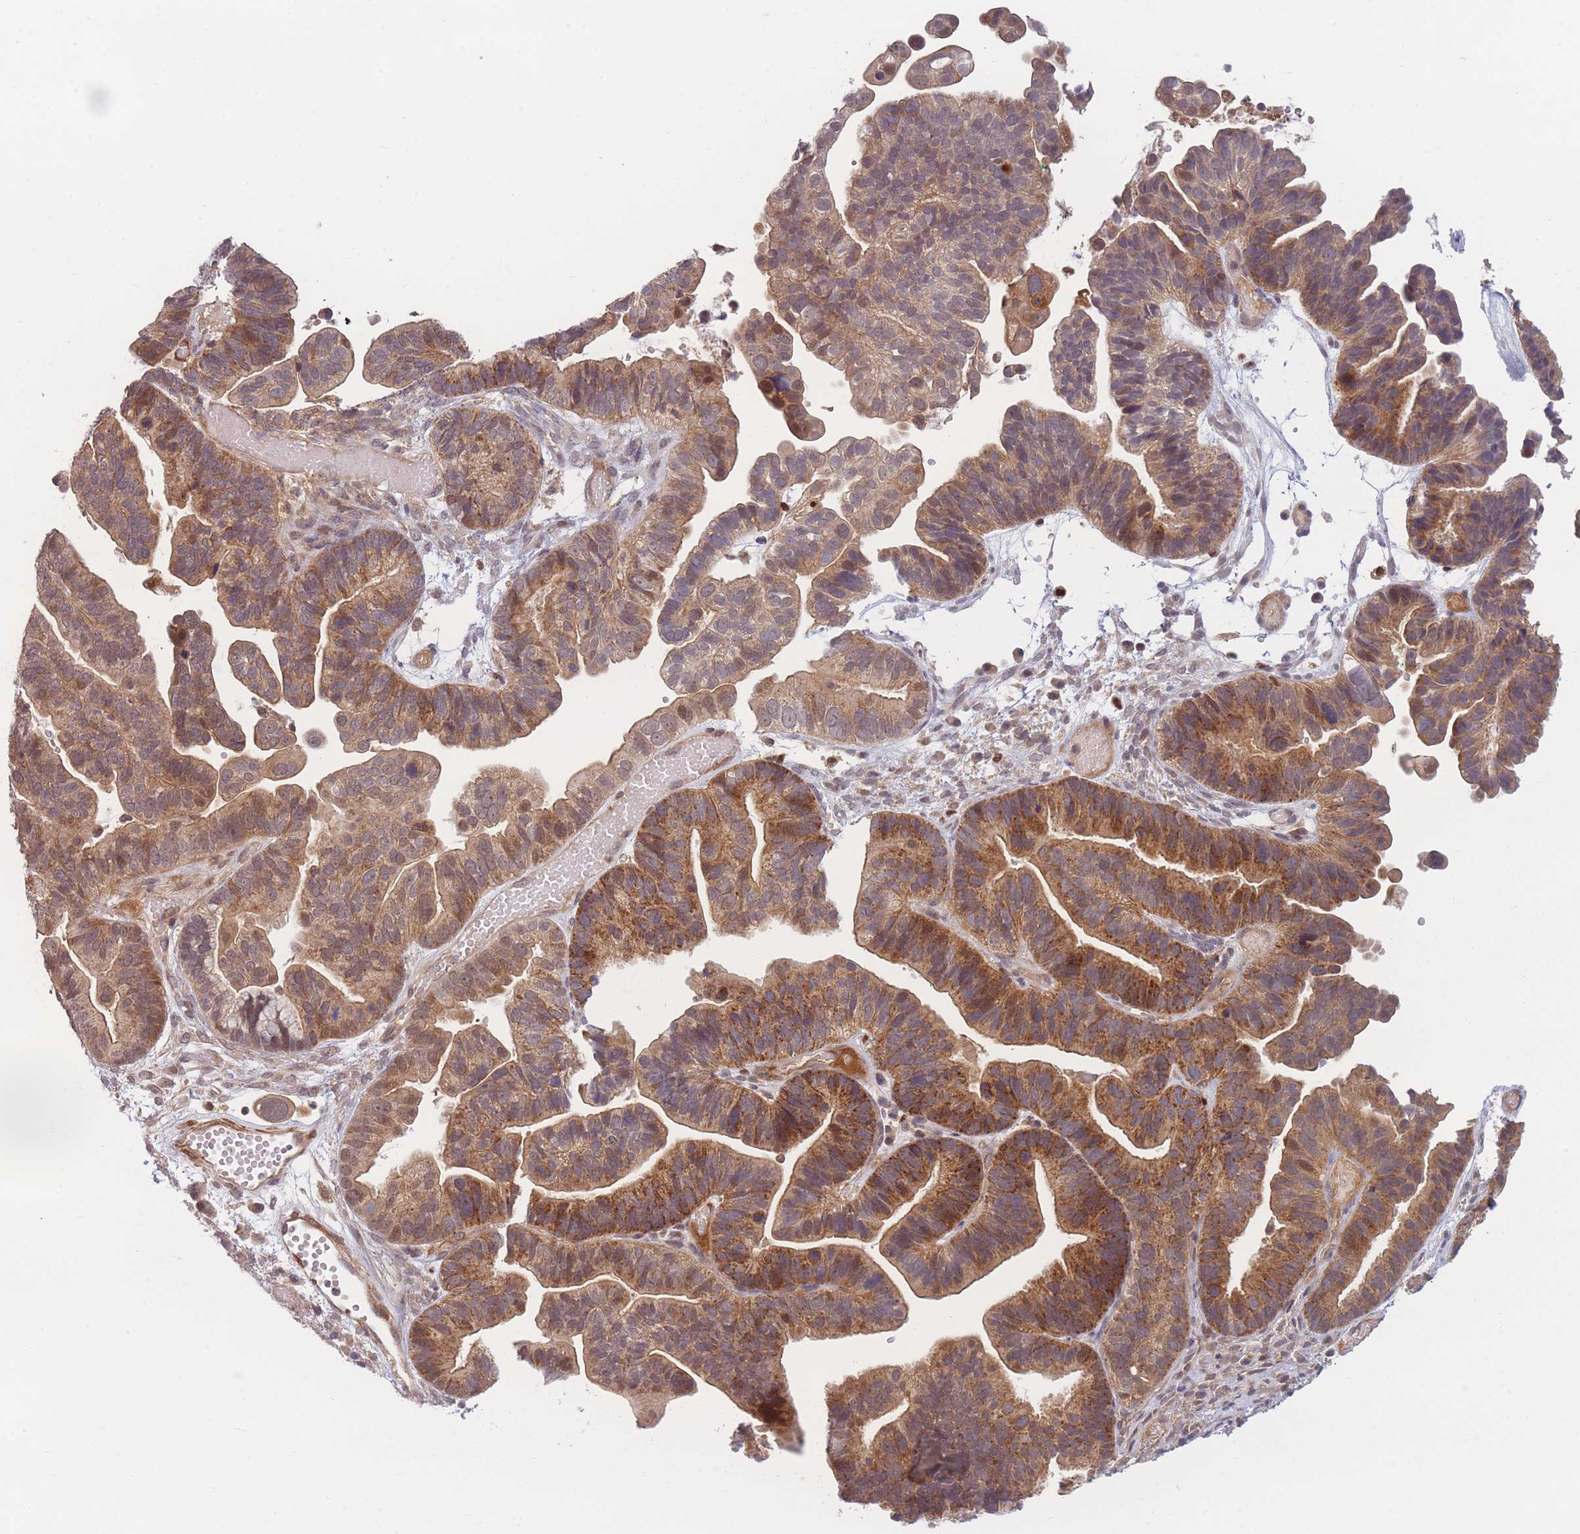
{"staining": {"intensity": "moderate", "quantity": ">75%", "location": "cytoplasmic/membranous"}, "tissue": "ovarian cancer", "cell_type": "Tumor cells", "image_type": "cancer", "snomed": [{"axis": "morphology", "description": "Cystadenocarcinoma, serous, NOS"}, {"axis": "topography", "description": "Ovary"}], "caption": "Tumor cells demonstrate medium levels of moderate cytoplasmic/membranous positivity in approximately >75% of cells in ovarian serous cystadenocarcinoma.", "gene": "FAM153A", "patient": {"sex": "female", "age": 56}}